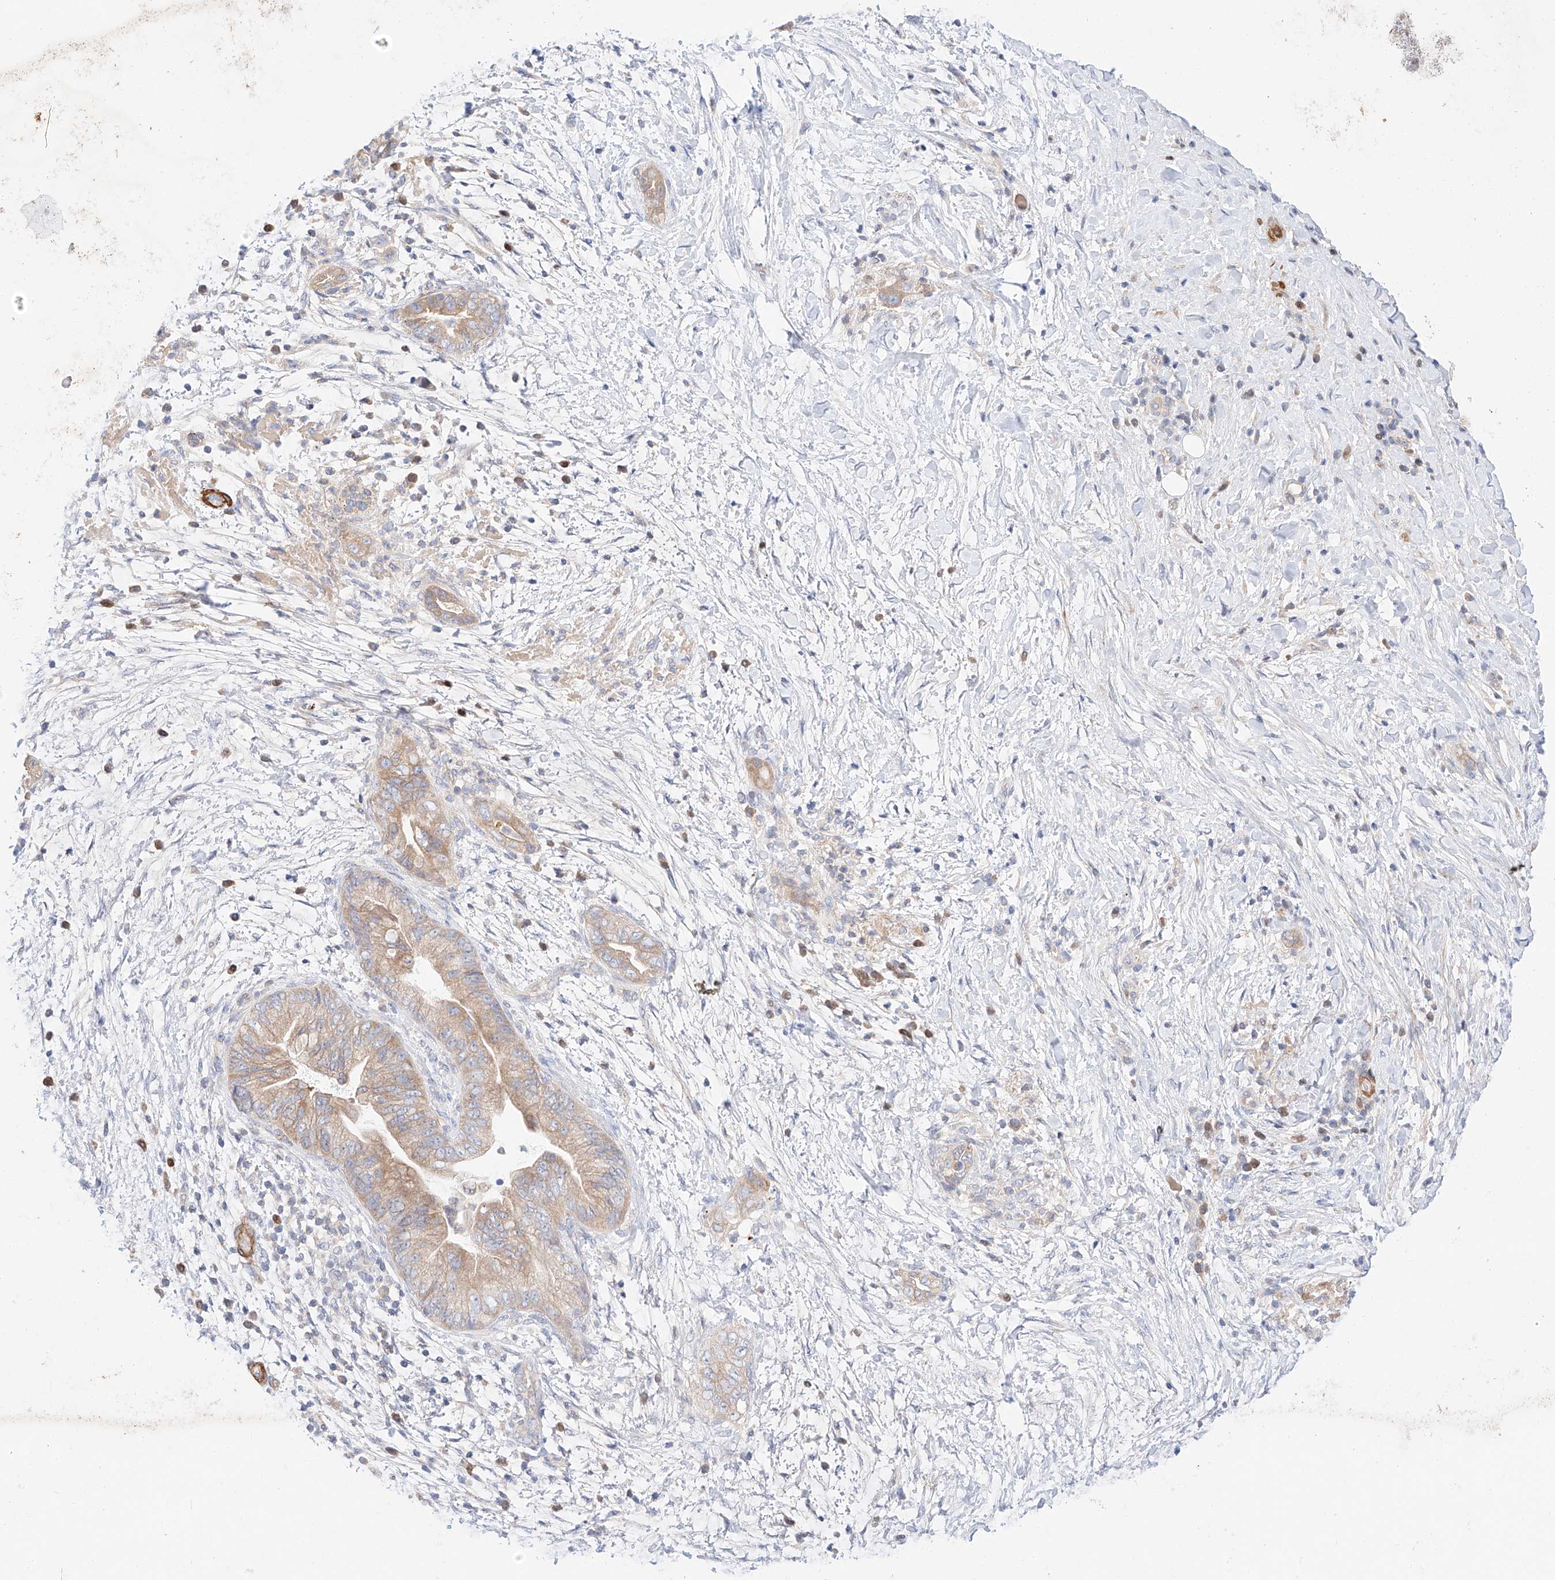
{"staining": {"intensity": "moderate", "quantity": ">75%", "location": "cytoplasmic/membranous"}, "tissue": "pancreatic cancer", "cell_type": "Tumor cells", "image_type": "cancer", "snomed": [{"axis": "morphology", "description": "Adenocarcinoma, NOS"}, {"axis": "topography", "description": "Pancreas"}], "caption": "Pancreatic cancer was stained to show a protein in brown. There is medium levels of moderate cytoplasmic/membranous expression in approximately >75% of tumor cells. (Stains: DAB (3,3'-diaminobenzidine) in brown, nuclei in blue, Microscopy: brightfield microscopy at high magnification).", "gene": "C6orf118", "patient": {"sex": "male", "age": 75}}